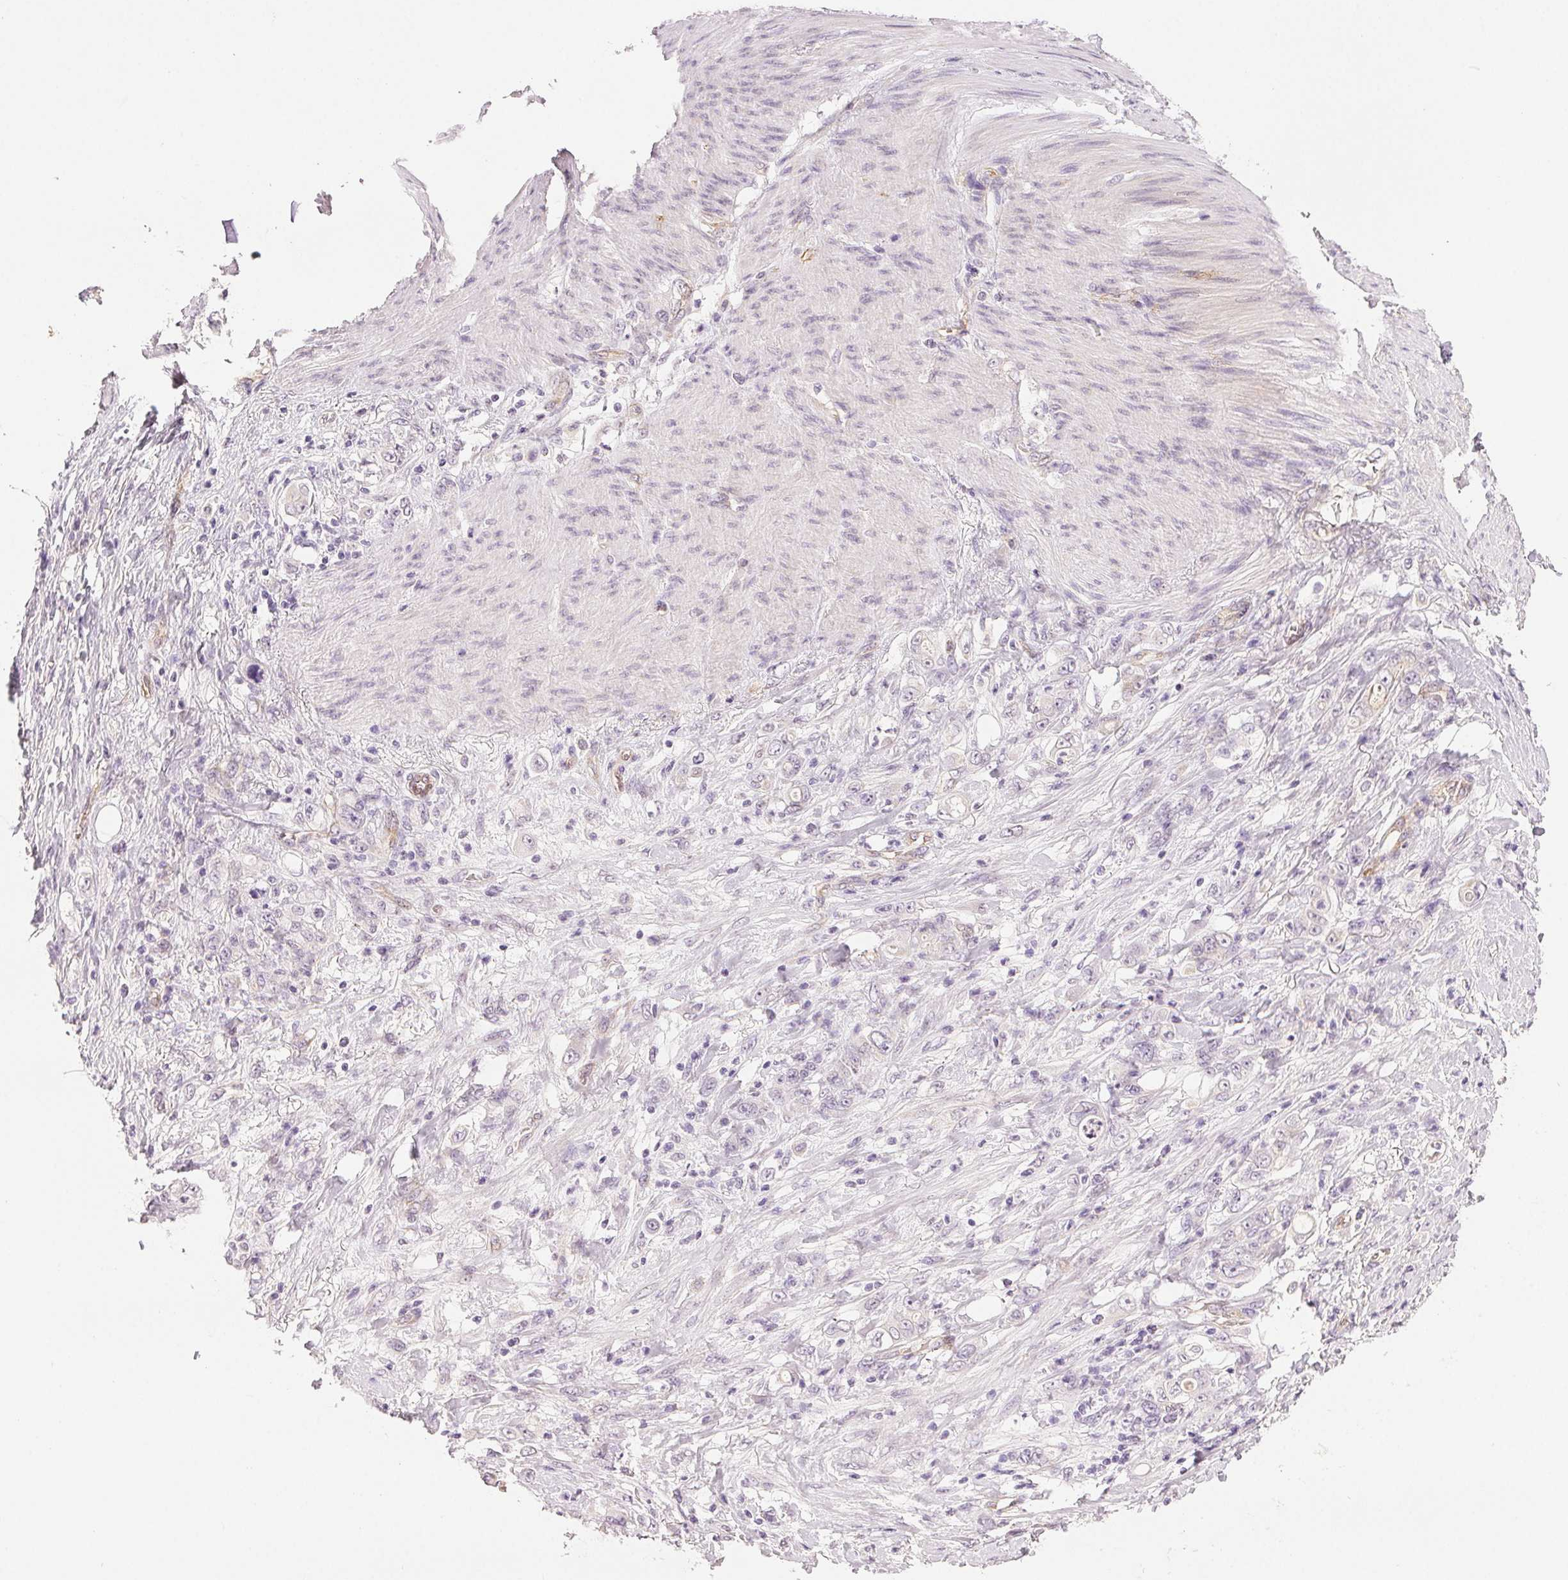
{"staining": {"intensity": "negative", "quantity": "none", "location": "none"}, "tissue": "stomach cancer", "cell_type": "Tumor cells", "image_type": "cancer", "snomed": [{"axis": "morphology", "description": "Adenocarcinoma, NOS"}, {"axis": "topography", "description": "Stomach"}], "caption": "Immunohistochemistry histopathology image of neoplastic tissue: human stomach cancer (adenocarcinoma) stained with DAB (3,3'-diaminobenzidine) reveals no significant protein expression in tumor cells.", "gene": "PLCB1", "patient": {"sex": "female", "age": 79}}